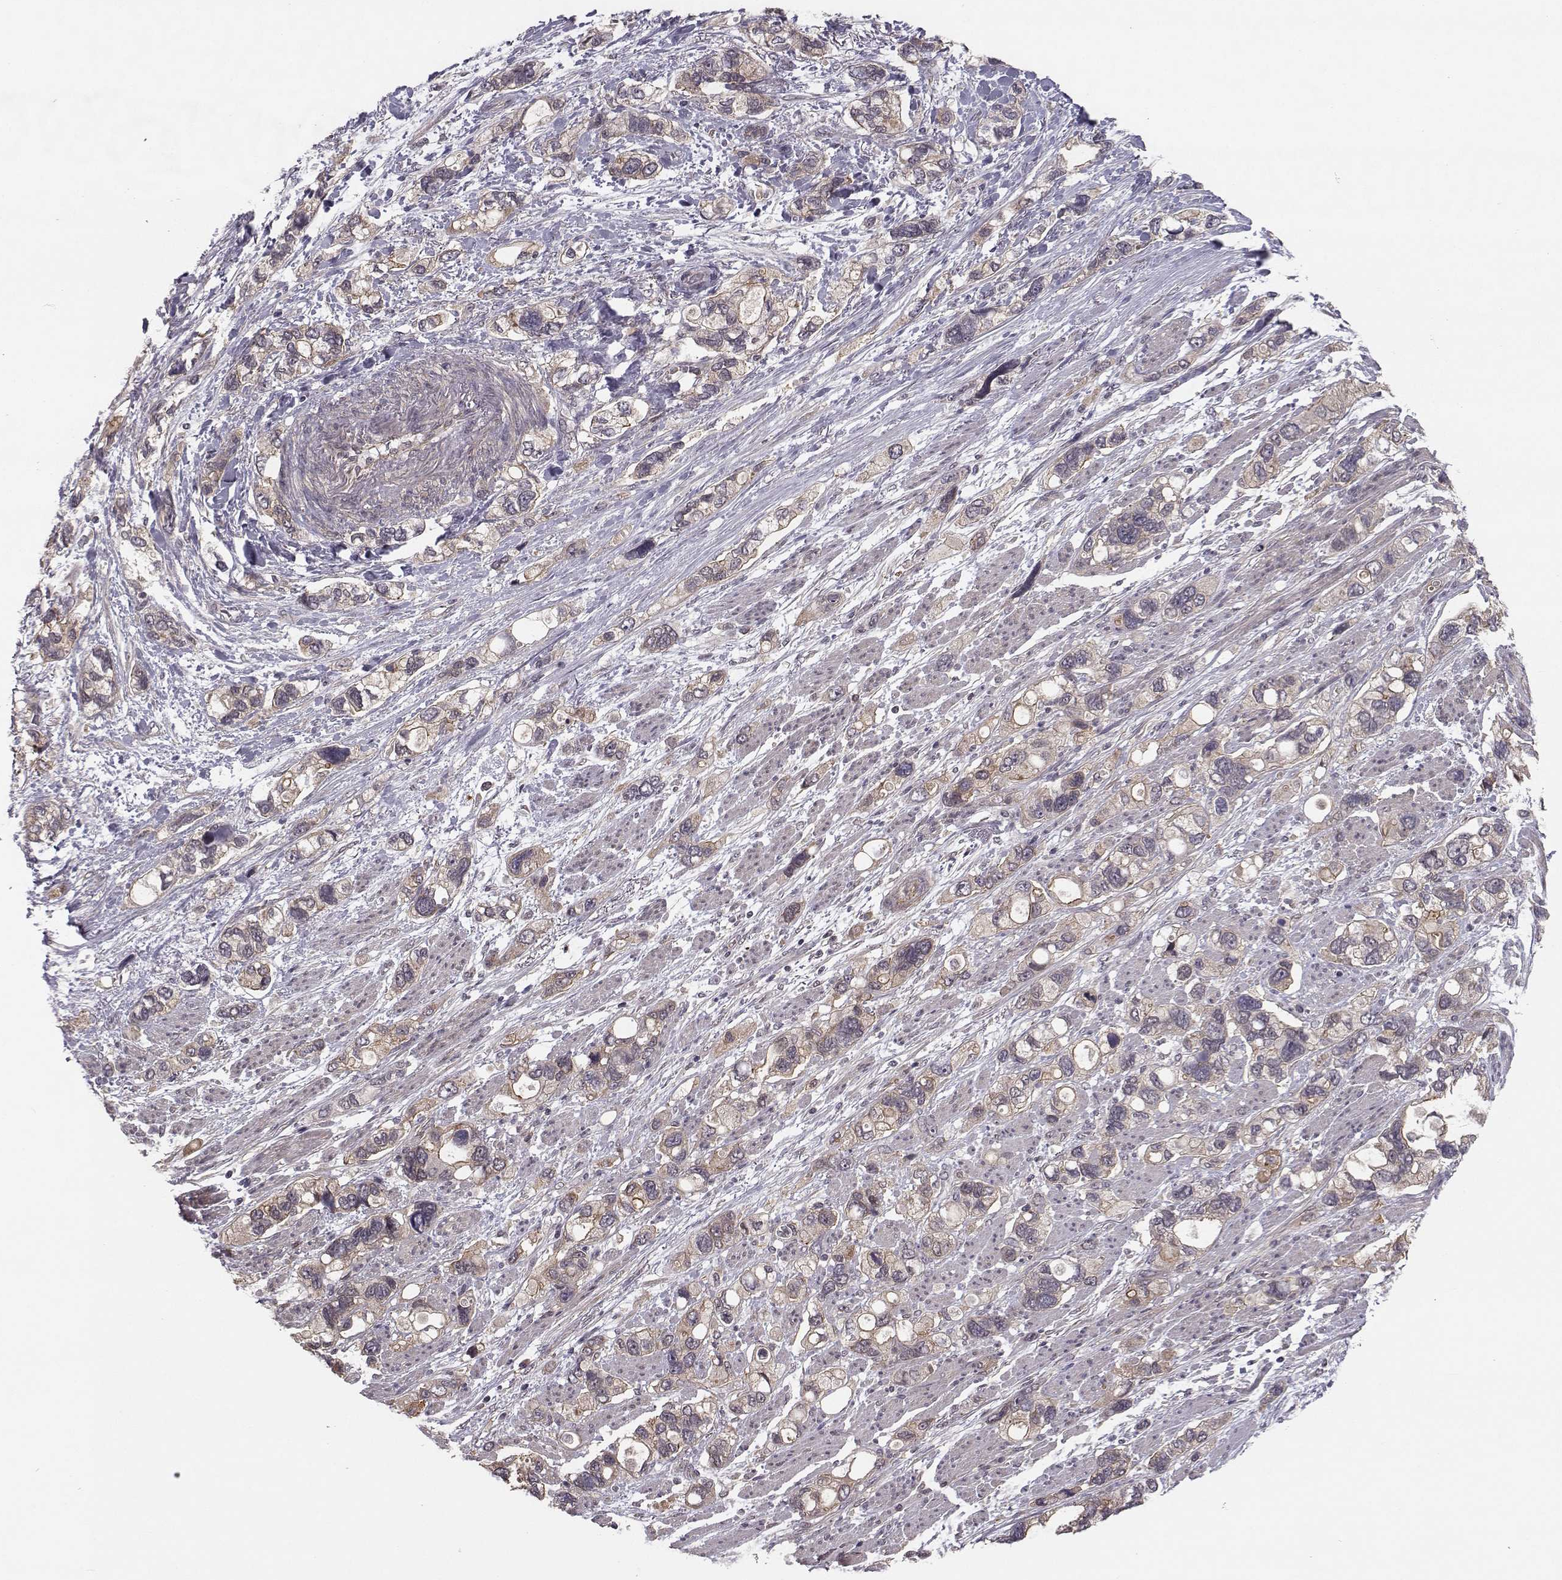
{"staining": {"intensity": "moderate", "quantity": "<25%", "location": "cytoplasmic/membranous"}, "tissue": "stomach cancer", "cell_type": "Tumor cells", "image_type": "cancer", "snomed": [{"axis": "morphology", "description": "Adenocarcinoma, NOS"}, {"axis": "topography", "description": "Stomach, upper"}], "caption": "Stomach cancer was stained to show a protein in brown. There is low levels of moderate cytoplasmic/membranous expression in approximately <25% of tumor cells.", "gene": "PLEKHG3", "patient": {"sex": "female", "age": 81}}